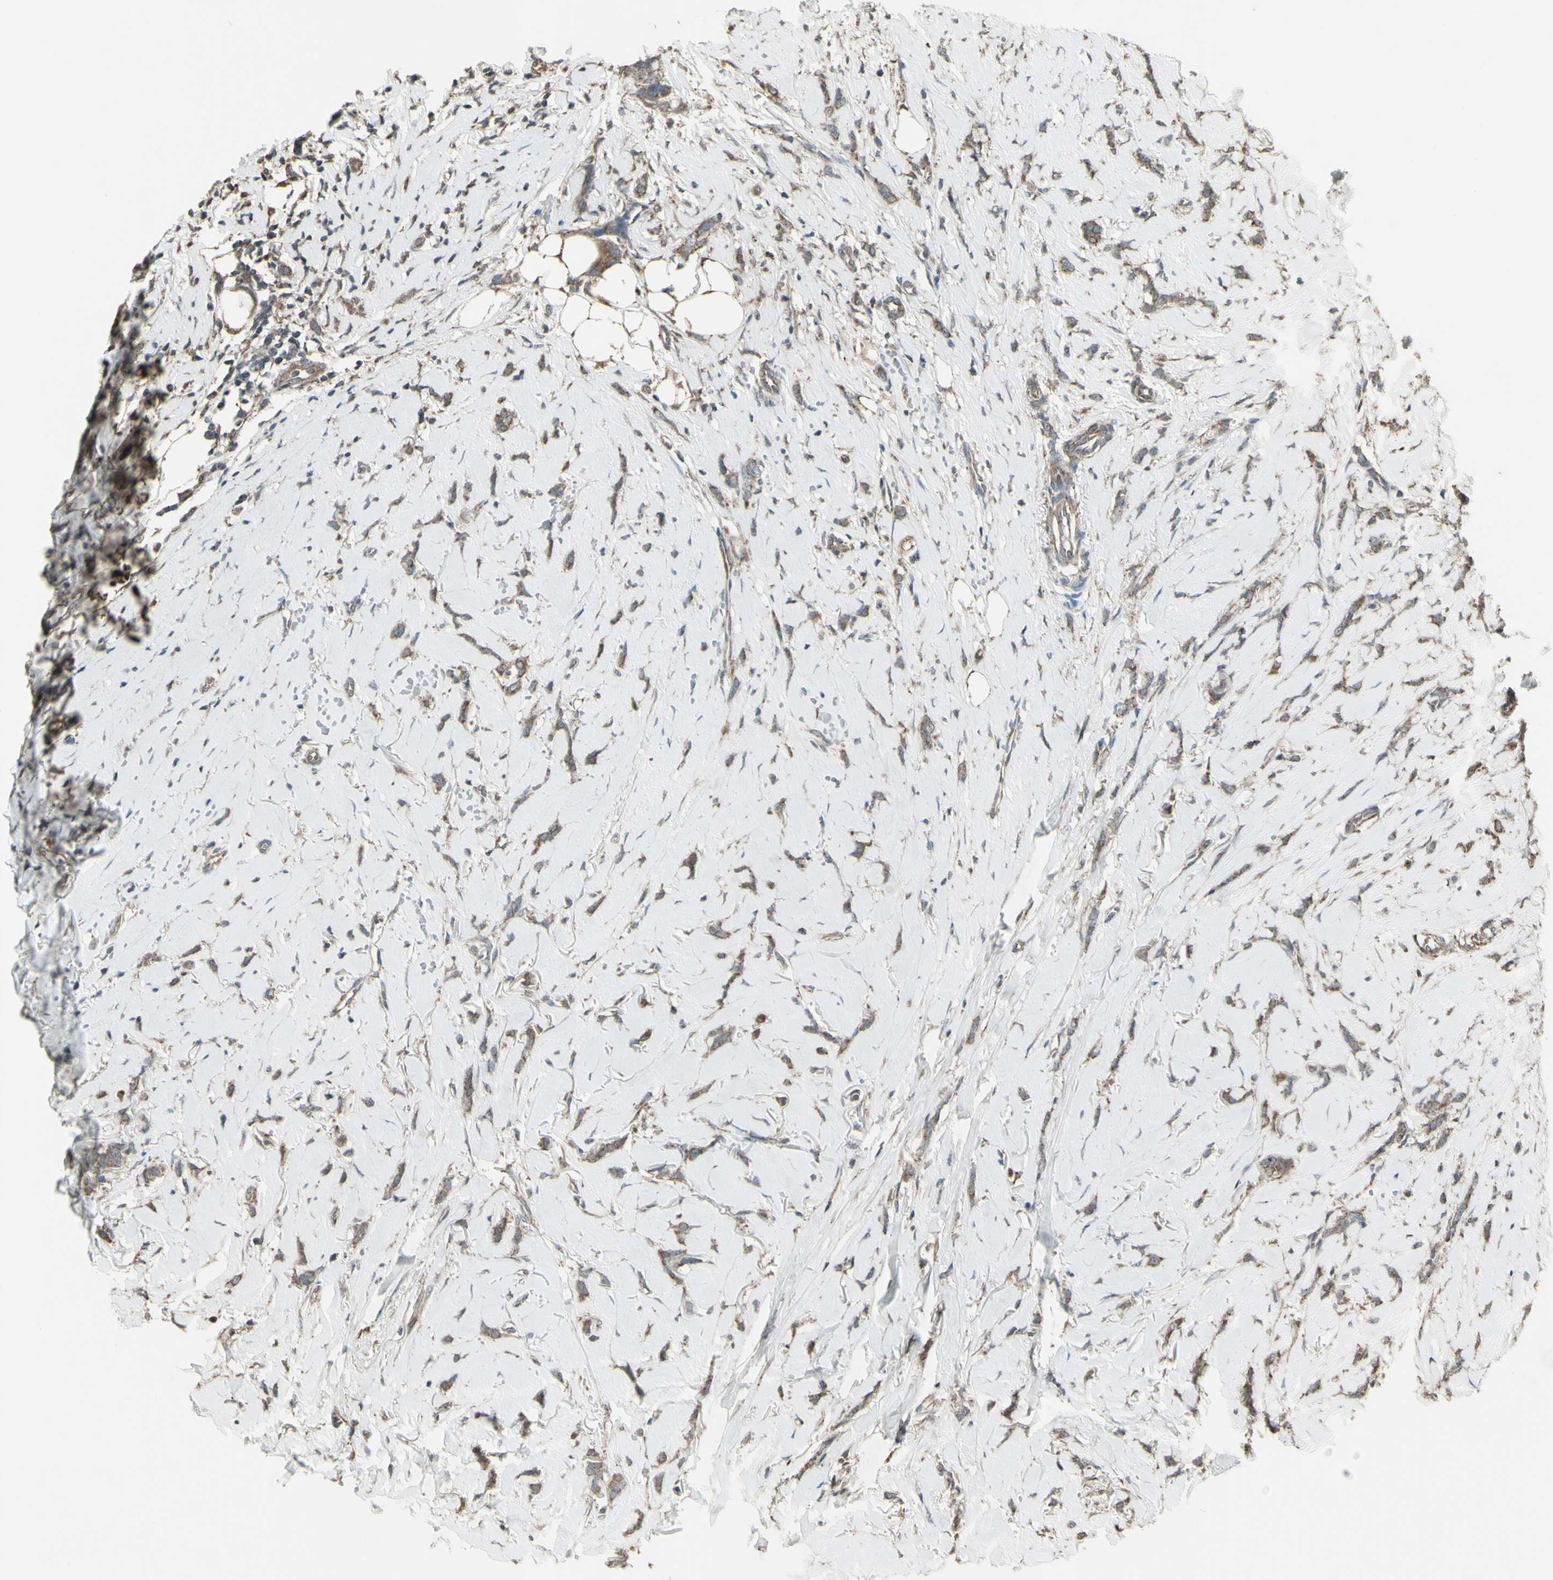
{"staining": {"intensity": "moderate", "quantity": ">75%", "location": "cytoplasmic/membranous"}, "tissue": "breast cancer", "cell_type": "Tumor cells", "image_type": "cancer", "snomed": [{"axis": "morphology", "description": "Lobular carcinoma"}, {"axis": "topography", "description": "Skin"}, {"axis": "topography", "description": "Breast"}], "caption": "Approximately >75% of tumor cells in breast lobular carcinoma exhibit moderate cytoplasmic/membranous protein expression as visualized by brown immunohistochemical staining.", "gene": "FXYD3", "patient": {"sex": "female", "age": 46}}